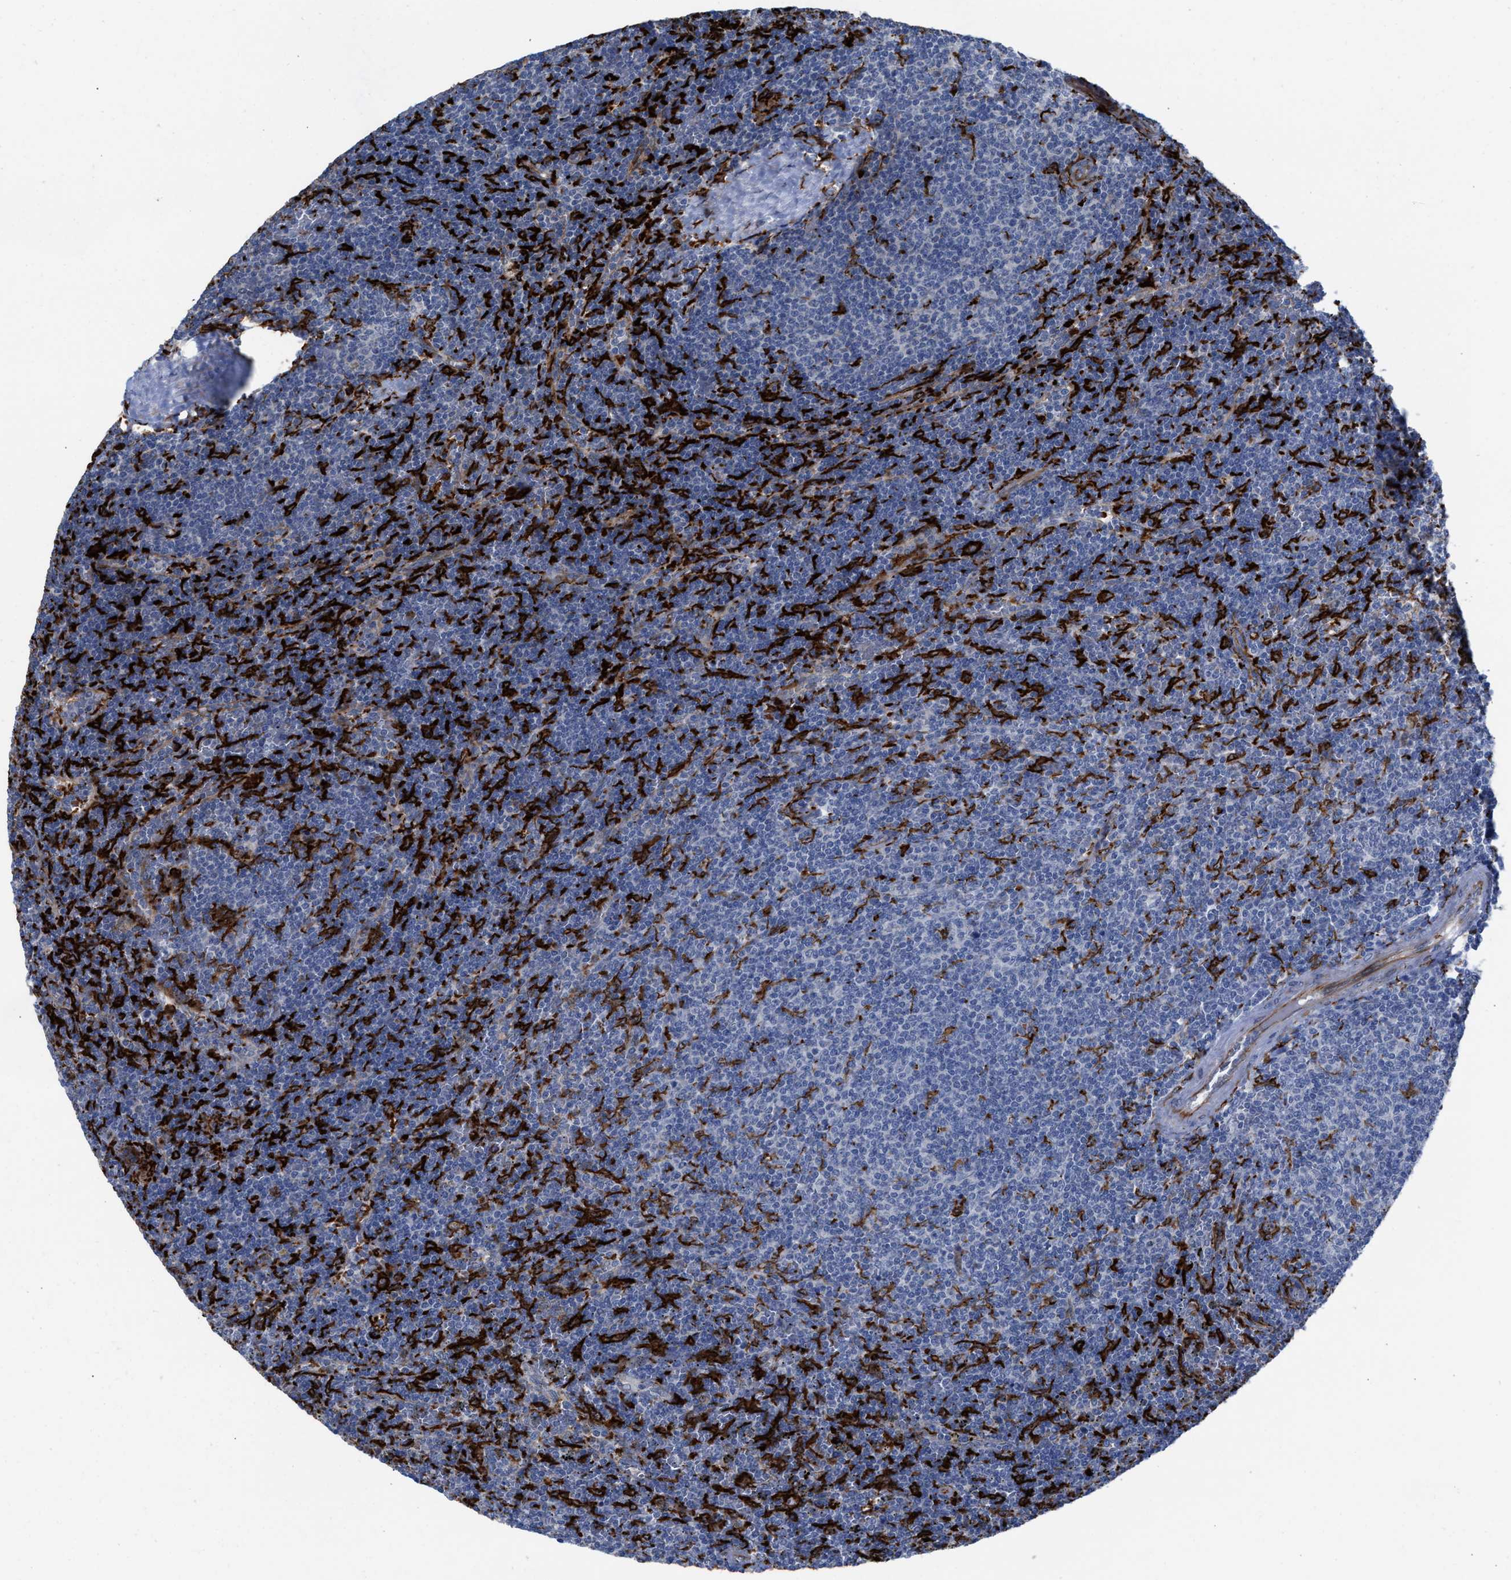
{"staining": {"intensity": "negative", "quantity": "none", "location": "none"}, "tissue": "lymphoma", "cell_type": "Tumor cells", "image_type": "cancer", "snomed": [{"axis": "morphology", "description": "Malignant lymphoma, non-Hodgkin's type, Low grade"}, {"axis": "topography", "description": "Spleen"}], "caption": "Tumor cells are negative for protein expression in human low-grade malignant lymphoma, non-Hodgkin's type.", "gene": "SLC47A1", "patient": {"sex": "female", "age": 50}}